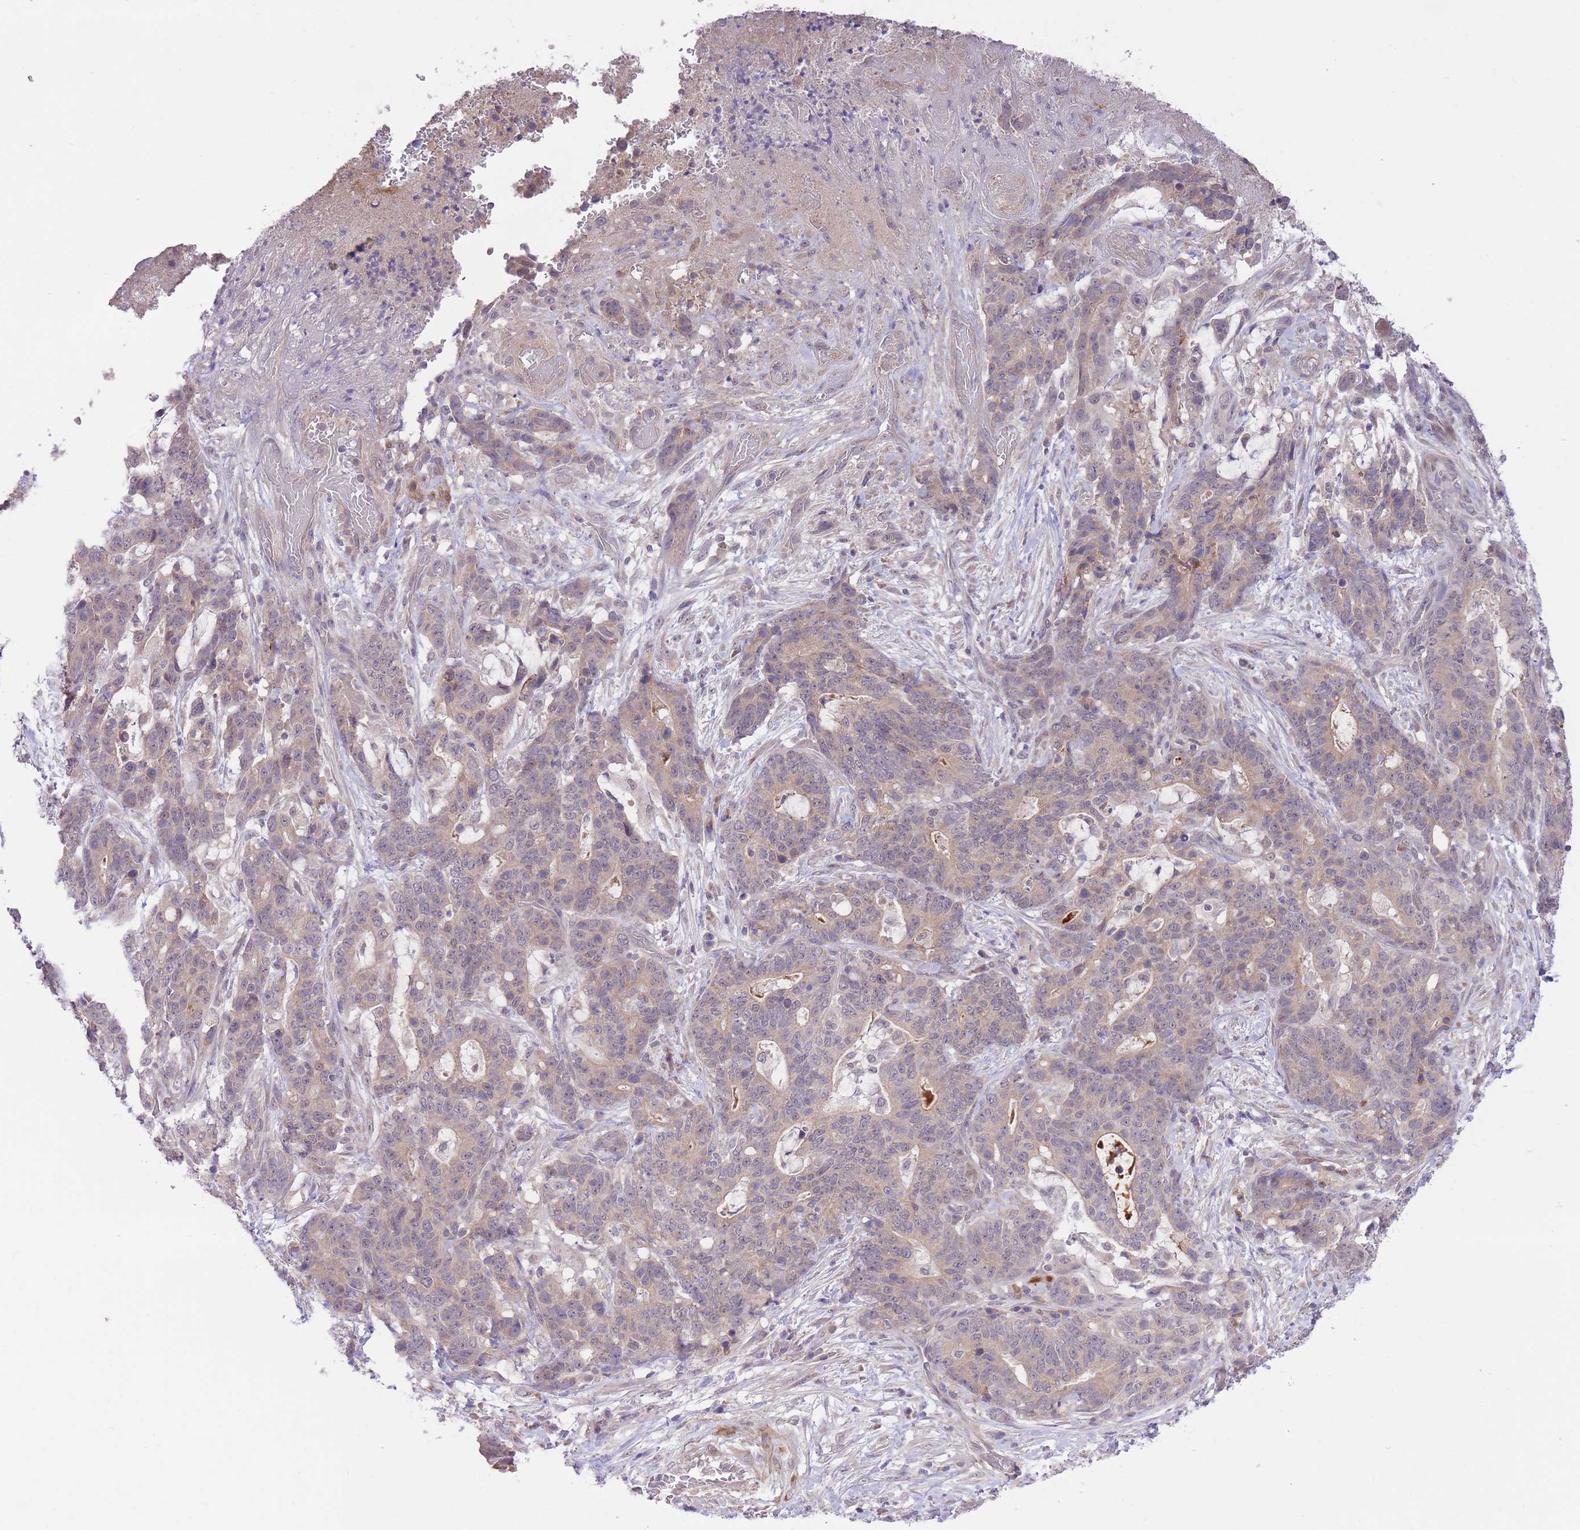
{"staining": {"intensity": "negative", "quantity": "none", "location": "none"}, "tissue": "stomach cancer", "cell_type": "Tumor cells", "image_type": "cancer", "snomed": [{"axis": "morphology", "description": "Normal tissue, NOS"}, {"axis": "morphology", "description": "Adenocarcinoma, NOS"}, {"axis": "topography", "description": "Stomach"}], "caption": "IHC of stomach cancer (adenocarcinoma) displays no positivity in tumor cells.", "gene": "ELOA2", "patient": {"sex": "female", "age": 64}}